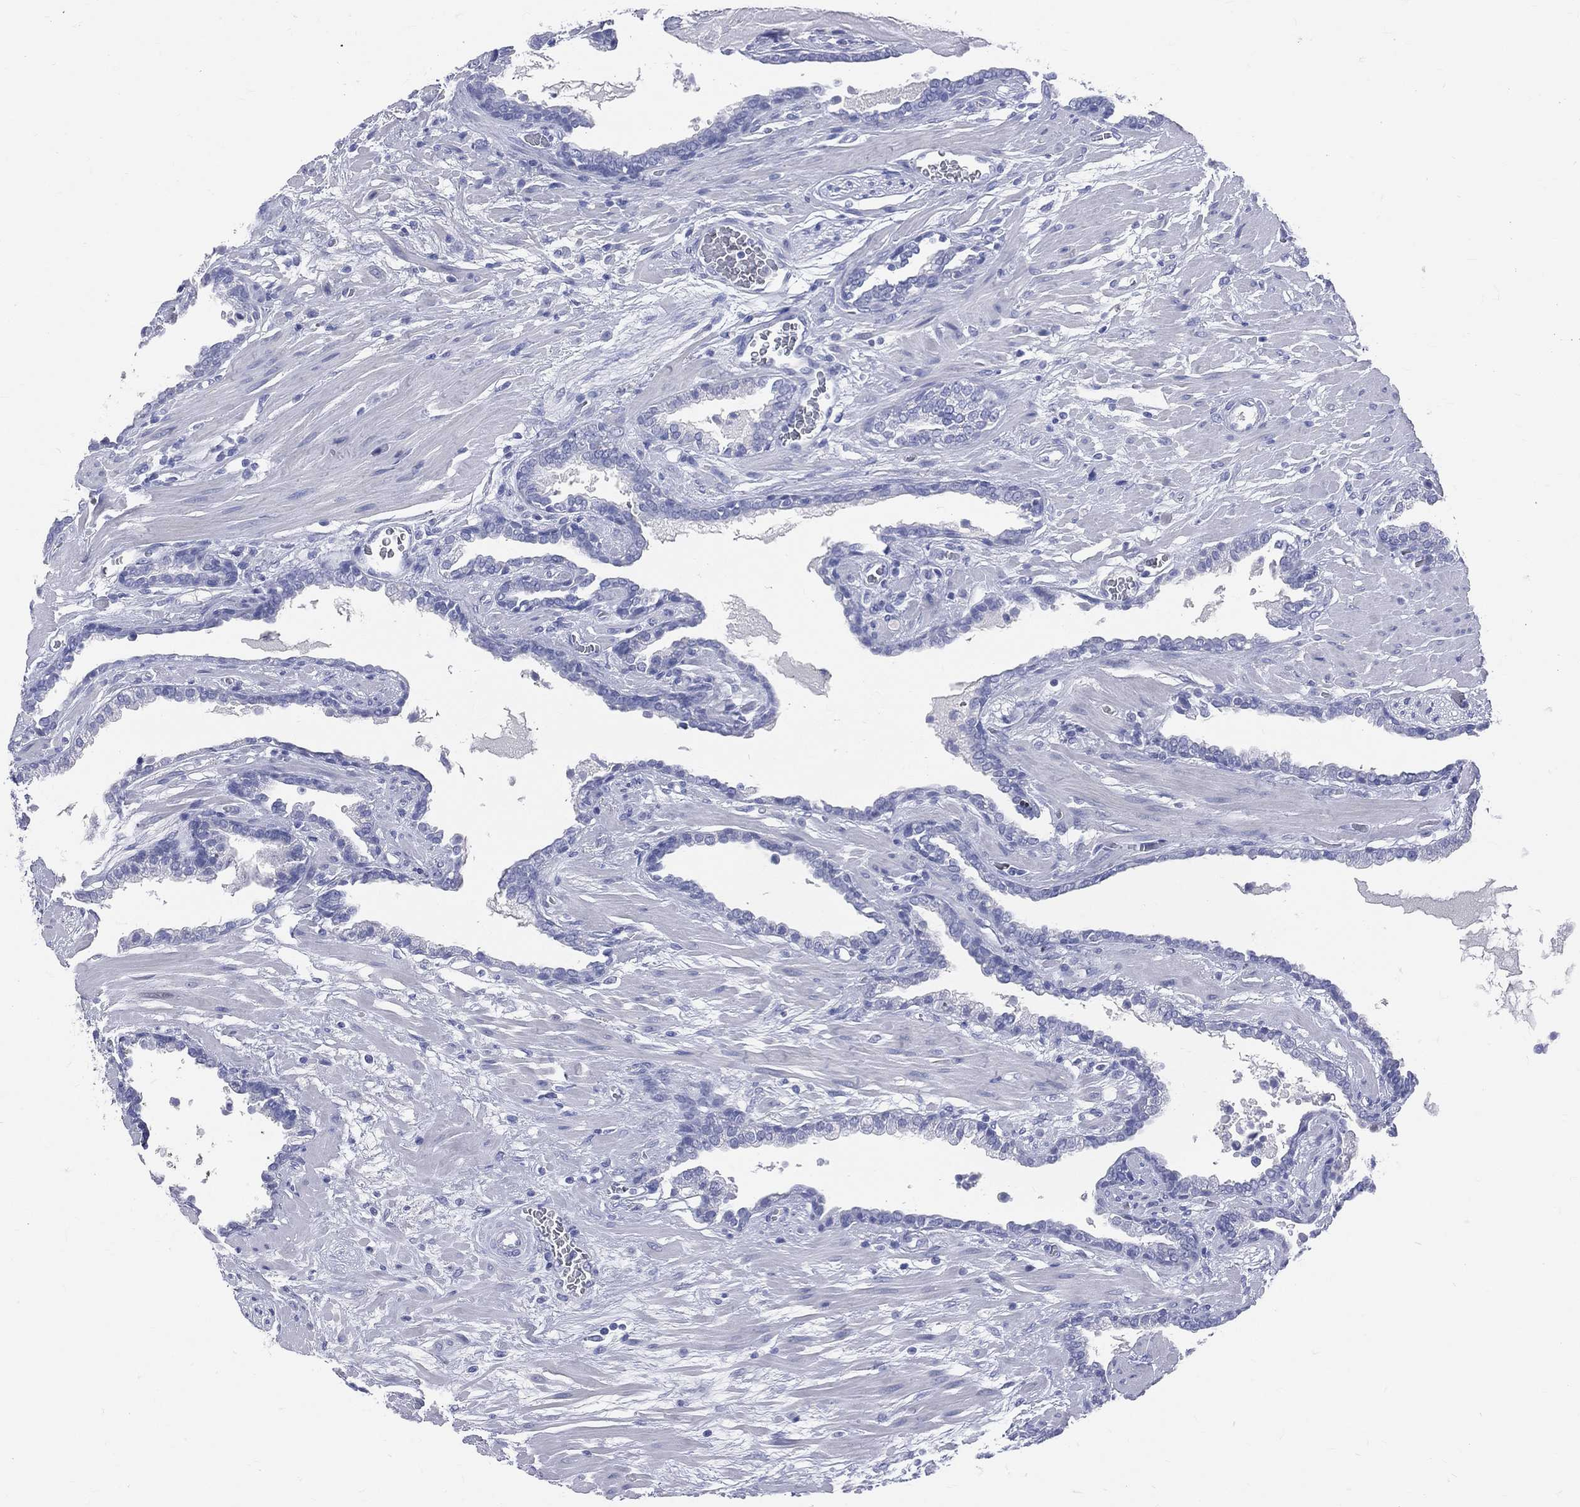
{"staining": {"intensity": "negative", "quantity": "none", "location": "none"}, "tissue": "prostate cancer", "cell_type": "Tumor cells", "image_type": "cancer", "snomed": [{"axis": "morphology", "description": "Adenocarcinoma, Low grade"}, {"axis": "topography", "description": "Prostate"}], "caption": "This is an immunohistochemistry histopathology image of prostate cancer (low-grade adenocarcinoma). There is no expression in tumor cells.", "gene": "CYLC1", "patient": {"sex": "male", "age": 69}}